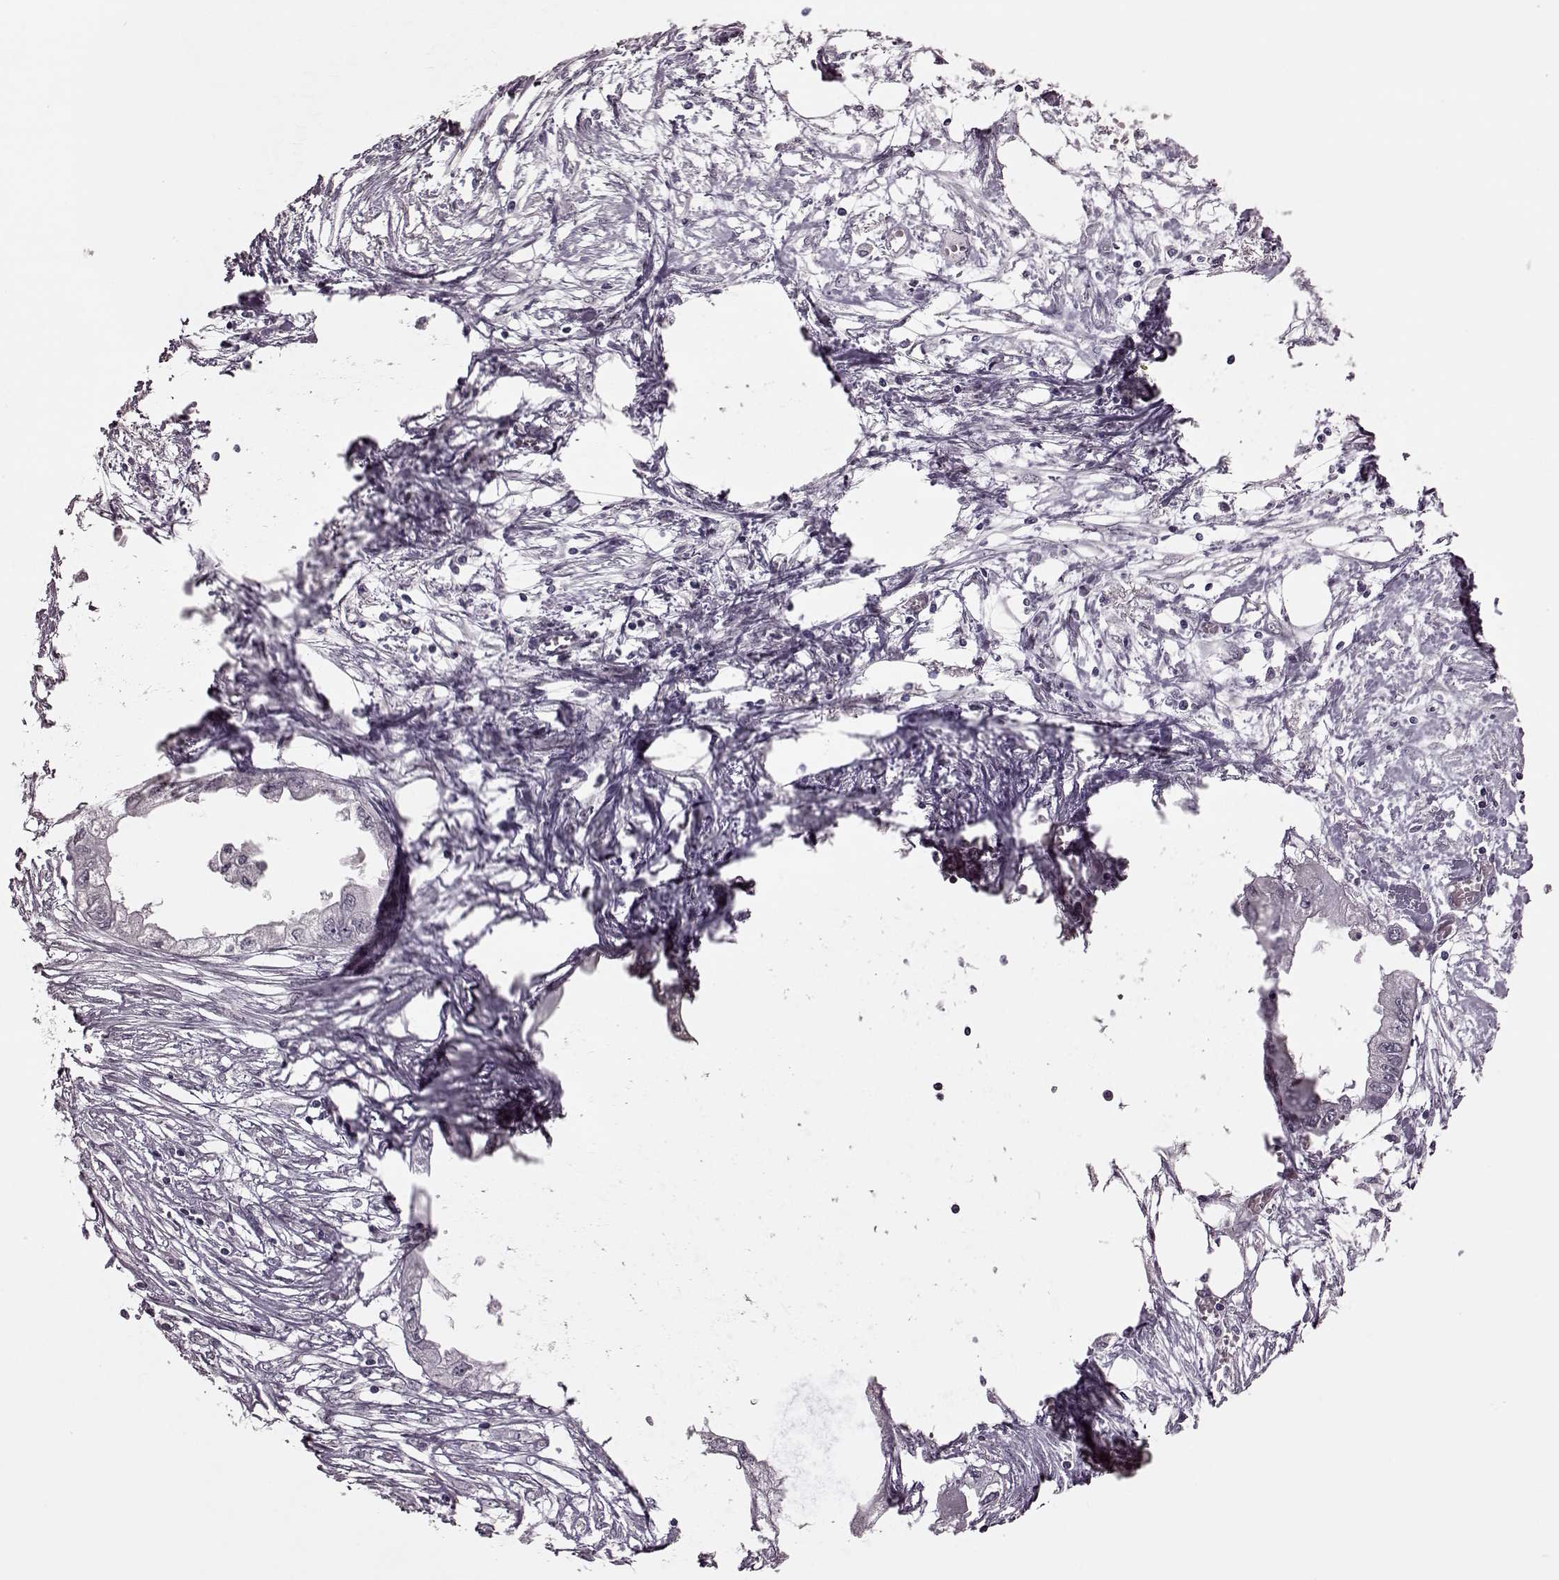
{"staining": {"intensity": "negative", "quantity": "none", "location": "none"}, "tissue": "endometrial cancer", "cell_type": "Tumor cells", "image_type": "cancer", "snomed": [{"axis": "morphology", "description": "Adenocarcinoma, NOS"}, {"axis": "morphology", "description": "Adenocarcinoma, metastatic, NOS"}, {"axis": "topography", "description": "Adipose tissue"}, {"axis": "topography", "description": "Endometrium"}], "caption": "Immunohistochemistry (IHC) photomicrograph of neoplastic tissue: human endometrial cancer (metastatic adenocarcinoma) stained with DAB shows no significant protein expression in tumor cells.", "gene": "STX1B", "patient": {"sex": "female", "age": 67}}